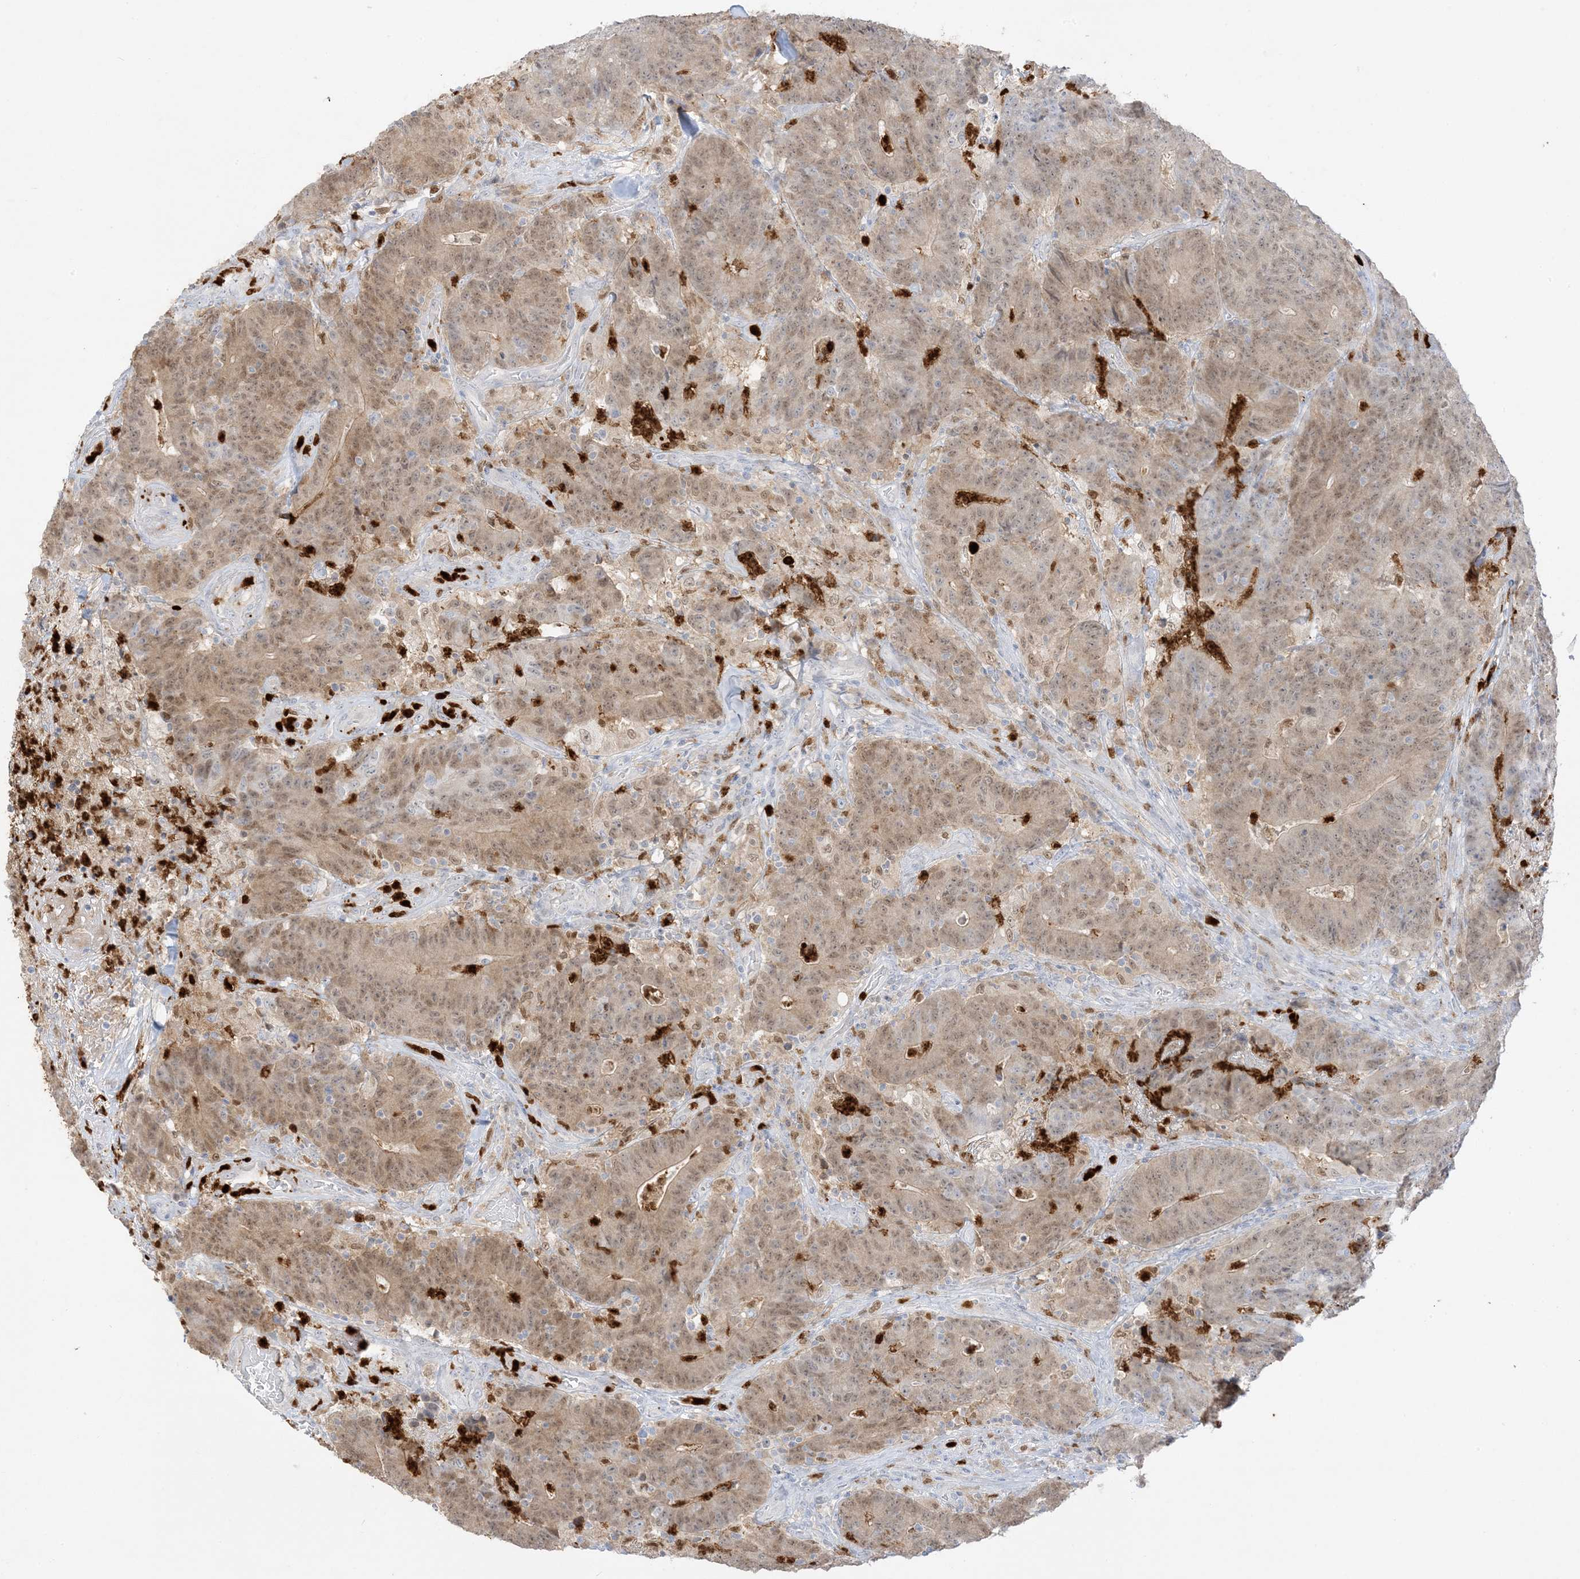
{"staining": {"intensity": "moderate", "quantity": "25%-75%", "location": "cytoplasmic/membranous,nuclear"}, "tissue": "colorectal cancer", "cell_type": "Tumor cells", "image_type": "cancer", "snomed": [{"axis": "morphology", "description": "Normal tissue, NOS"}, {"axis": "morphology", "description": "Adenocarcinoma, NOS"}, {"axis": "topography", "description": "Colon"}], "caption": "Human colorectal cancer (adenocarcinoma) stained for a protein (brown) demonstrates moderate cytoplasmic/membranous and nuclear positive staining in about 25%-75% of tumor cells.", "gene": "GCA", "patient": {"sex": "female", "age": 75}}